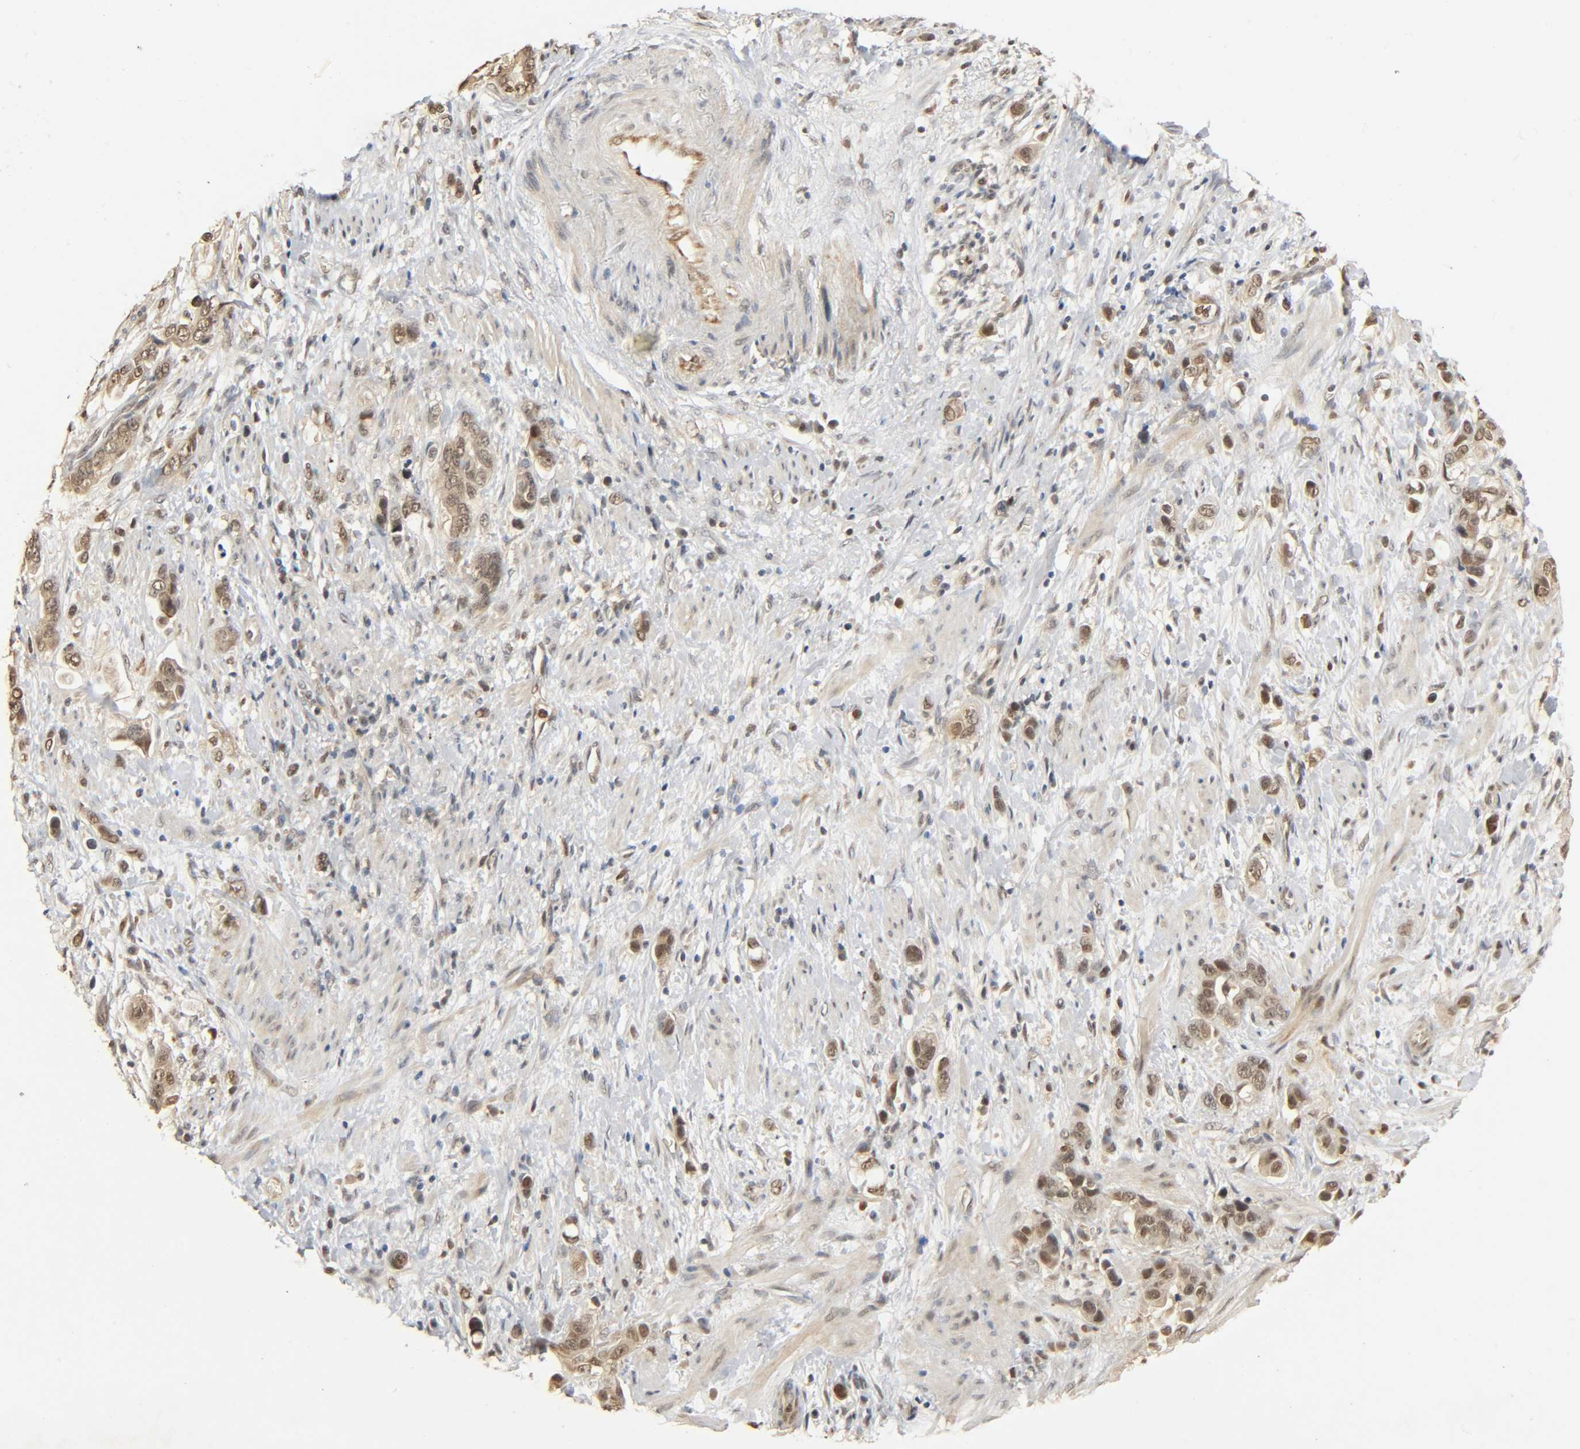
{"staining": {"intensity": "weak", "quantity": ">75%", "location": "cytoplasmic/membranous,nuclear"}, "tissue": "stomach cancer", "cell_type": "Tumor cells", "image_type": "cancer", "snomed": [{"axis": "morphology", "description": "Adenocarcinoma, NOS"}, {"axis": "topography", "description": "Stomach, lower"}], "caption": "Stomach cancer (adenocarcinoma) was stained to show a protein in brown. There is low levels of weak cytoplasmic/membranous and nuclear positivity in about >75% of tumor cells.", "gene": "ZFPM2", "patient": {"sex": "female", "age": 93}}